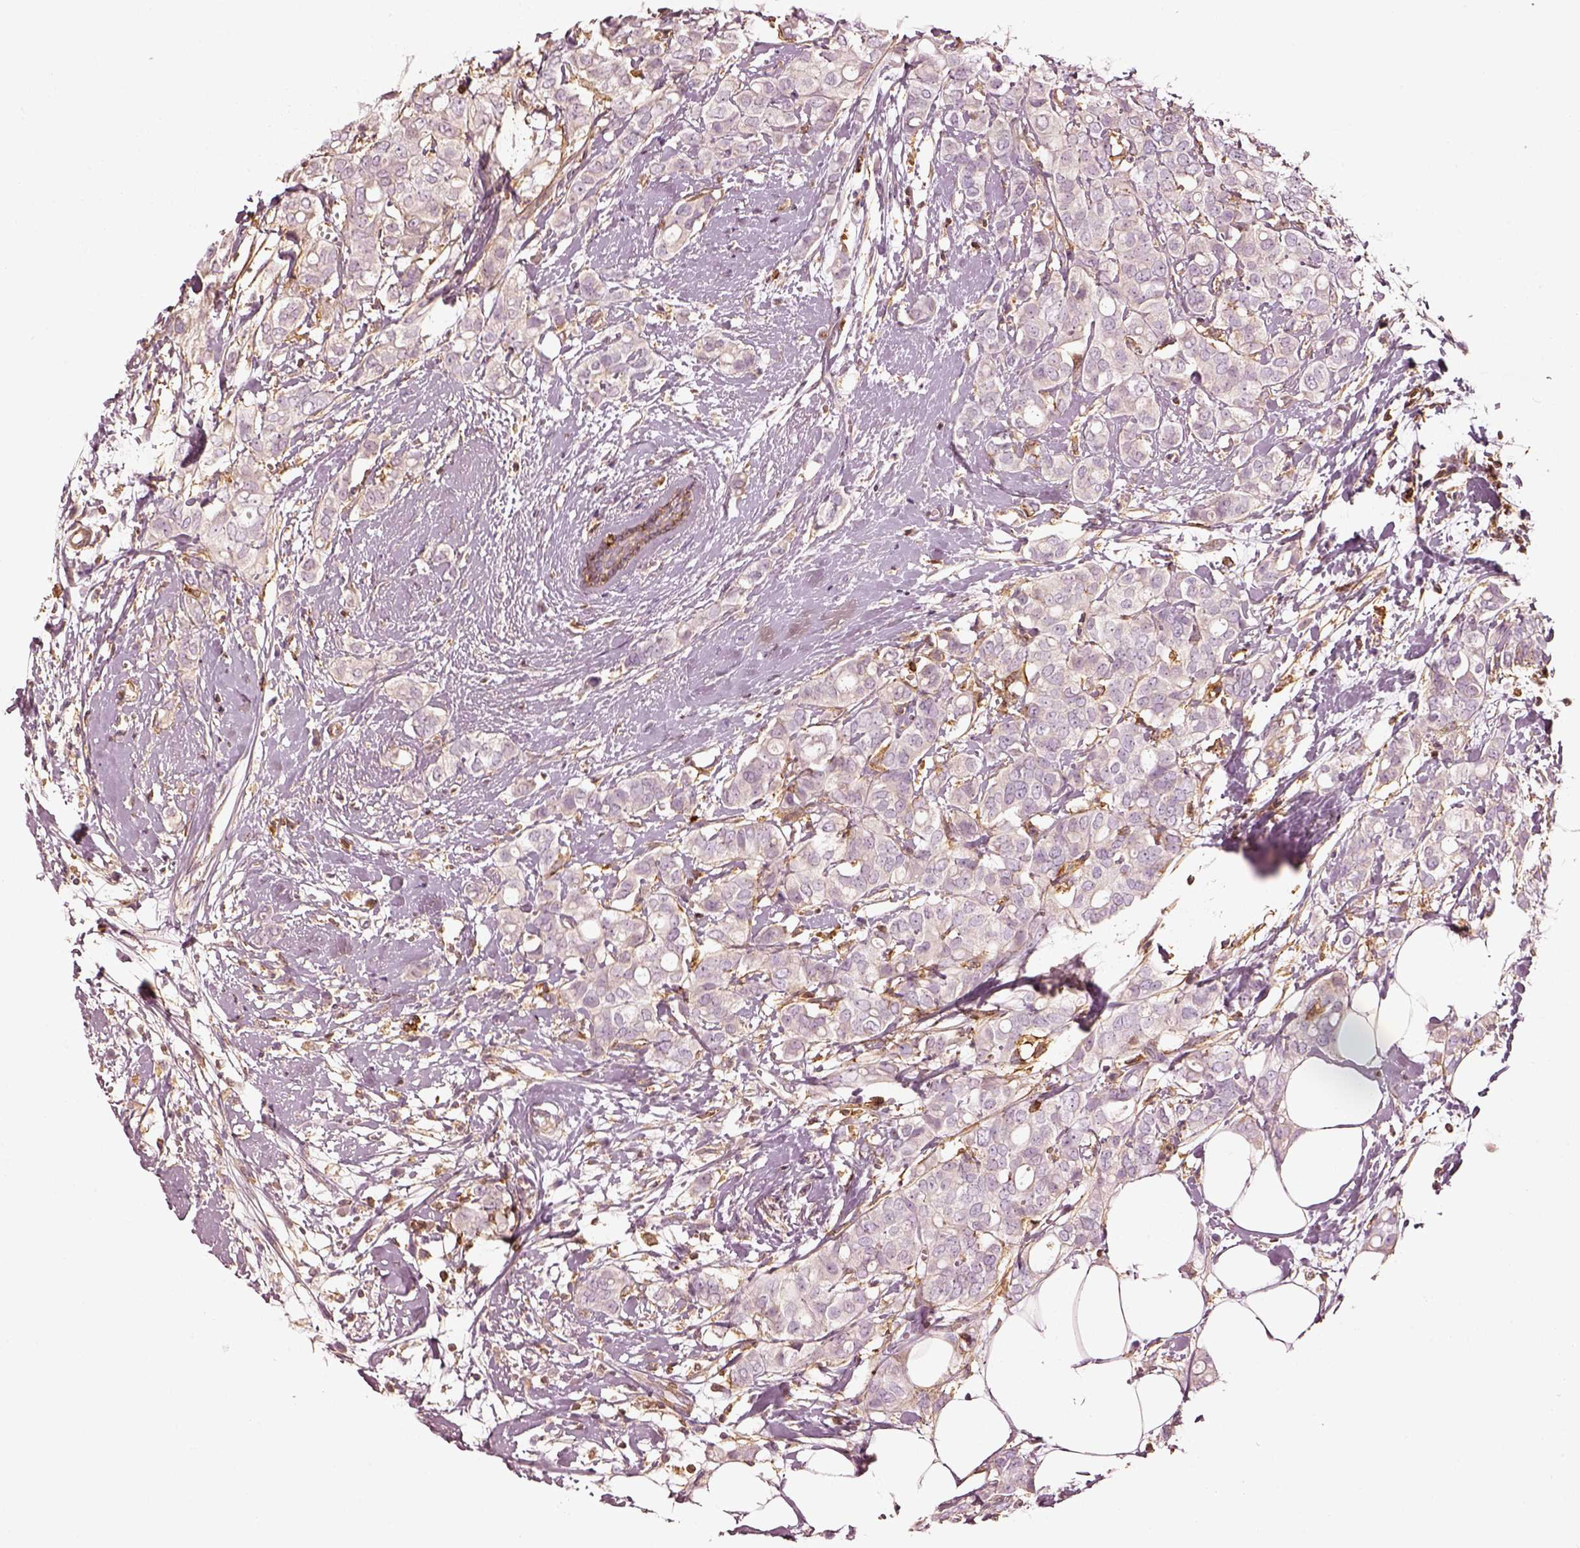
{"staining": {"intensity": "negative", "quantity": "none", "location": "none"}, "tissue": "breast cancer", "cell_type": "Tumor cells", "image_type": "cancer", "snomed": [{"axis": "morphology", "description": "Duct carcinoma"}, {"axis": "topography", "description": "Breast"}], "caption": "A high-resolution histopathology image shows immunohistochemistry (IHC) staining of breast cancer (infiltrating ductal carcinoma), which exhibits no significant staining in tumor cells.", "gene": "ZYX", "patient": {"sex": "female", "age": 40}}